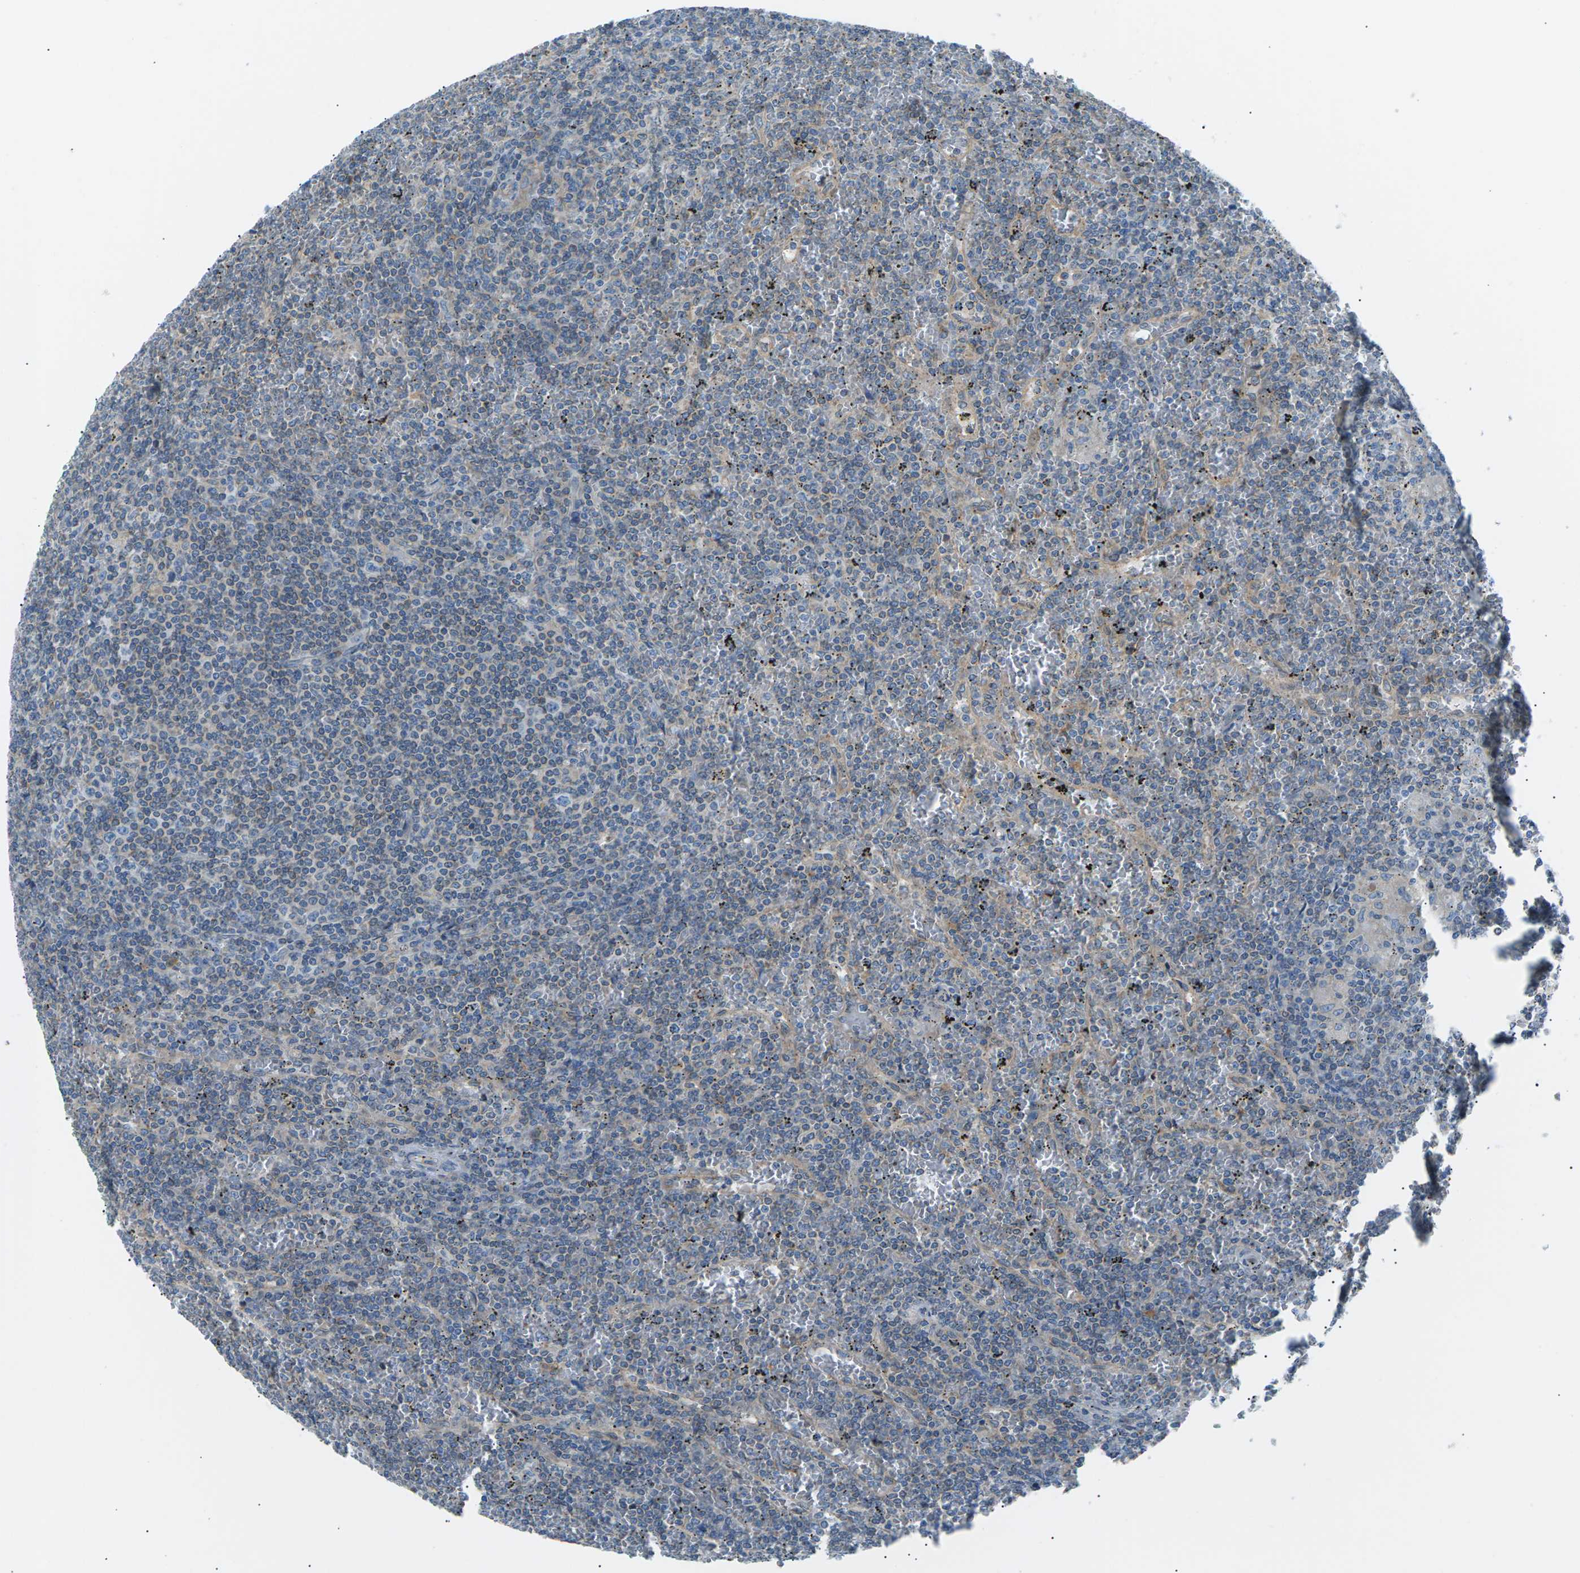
{"staining": {"intensity": "negative", "quantity": "none", "location": "none"}, "tissue": "lymphoma", "cell_type": "Tumor cells", "image_type": "cancer", "snomed": [{"axis": "morphology", "description": "Malignant lymphoma, non-Hodgkin's type, Low grade"}, {"axis": "topography", "description": "Spleen"}], "caption": "High magnification brightfield microscopy of lymphoma stained with DAB (3,3'-diaminobenzidine) (brown) and counterstained with hematoxylin (blue): tumor cells show no significant staining. (Immunohistochemistry, brightfield microscopy, high magnification).", "gene": "ZDHHC24", "patient": {"sex": "female", "age": 19}}